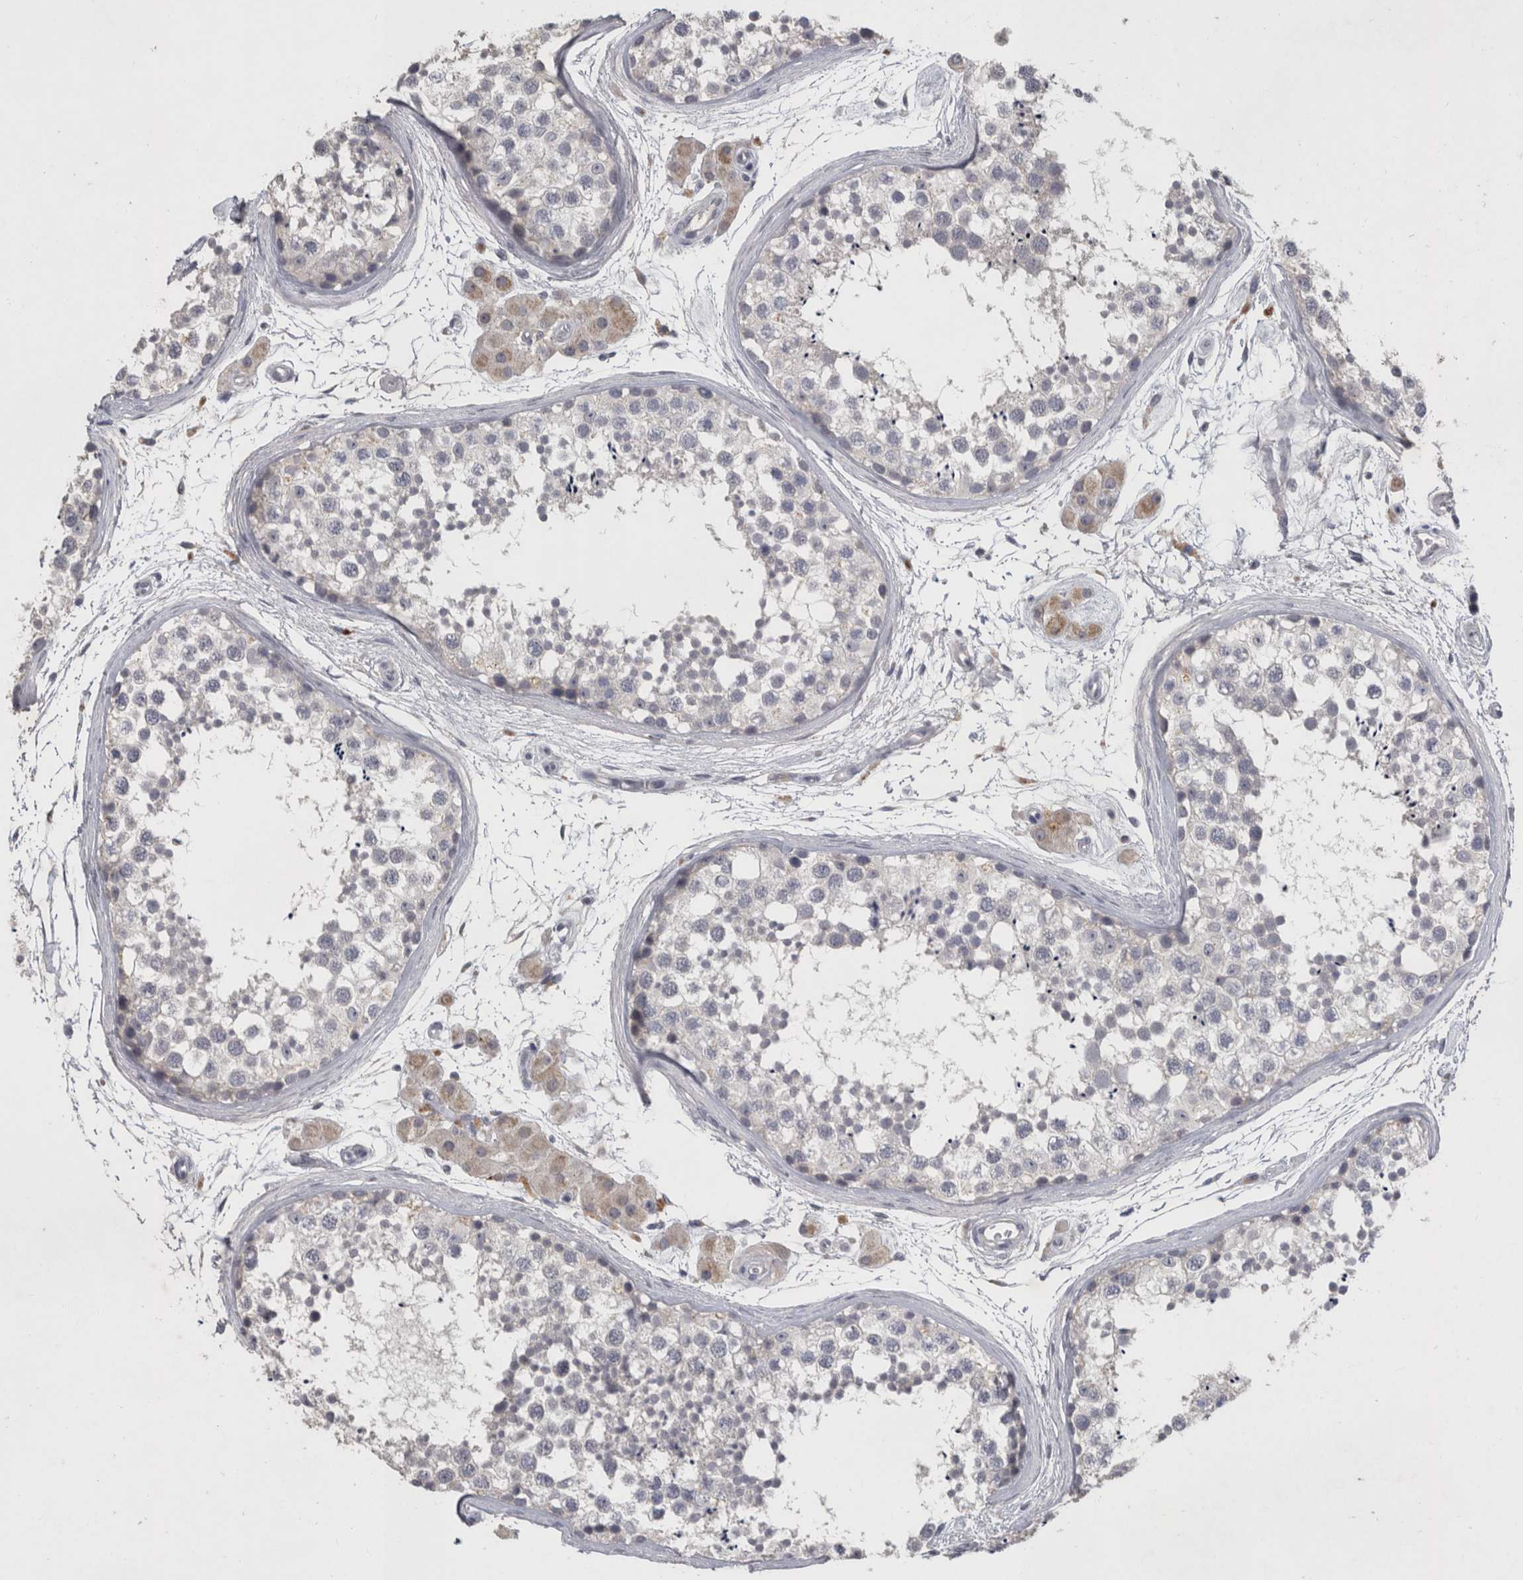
{"staining": {"intensity": "negative", "quantity": "none", "location": "none"}, "tissue": "testis", "cell_type": "Cells in seminiferous ducts", "image_type": "normal", "snomed": [{"axis": "morphology", "description": "Normal tissue, NOS"}, {"axis": "topography", "description": "Testis"}], "caption": "Immunohistochemical staining of benign human testis reveals no significant expression in cells in seminiferous ducts. (Brightfield microscopy of DAB (3,3'-diaminobenzidine) immunohistochemistry at high magnification).", "gene": "SLC22A11", "patient": {"sex": "male", "age": 56}}